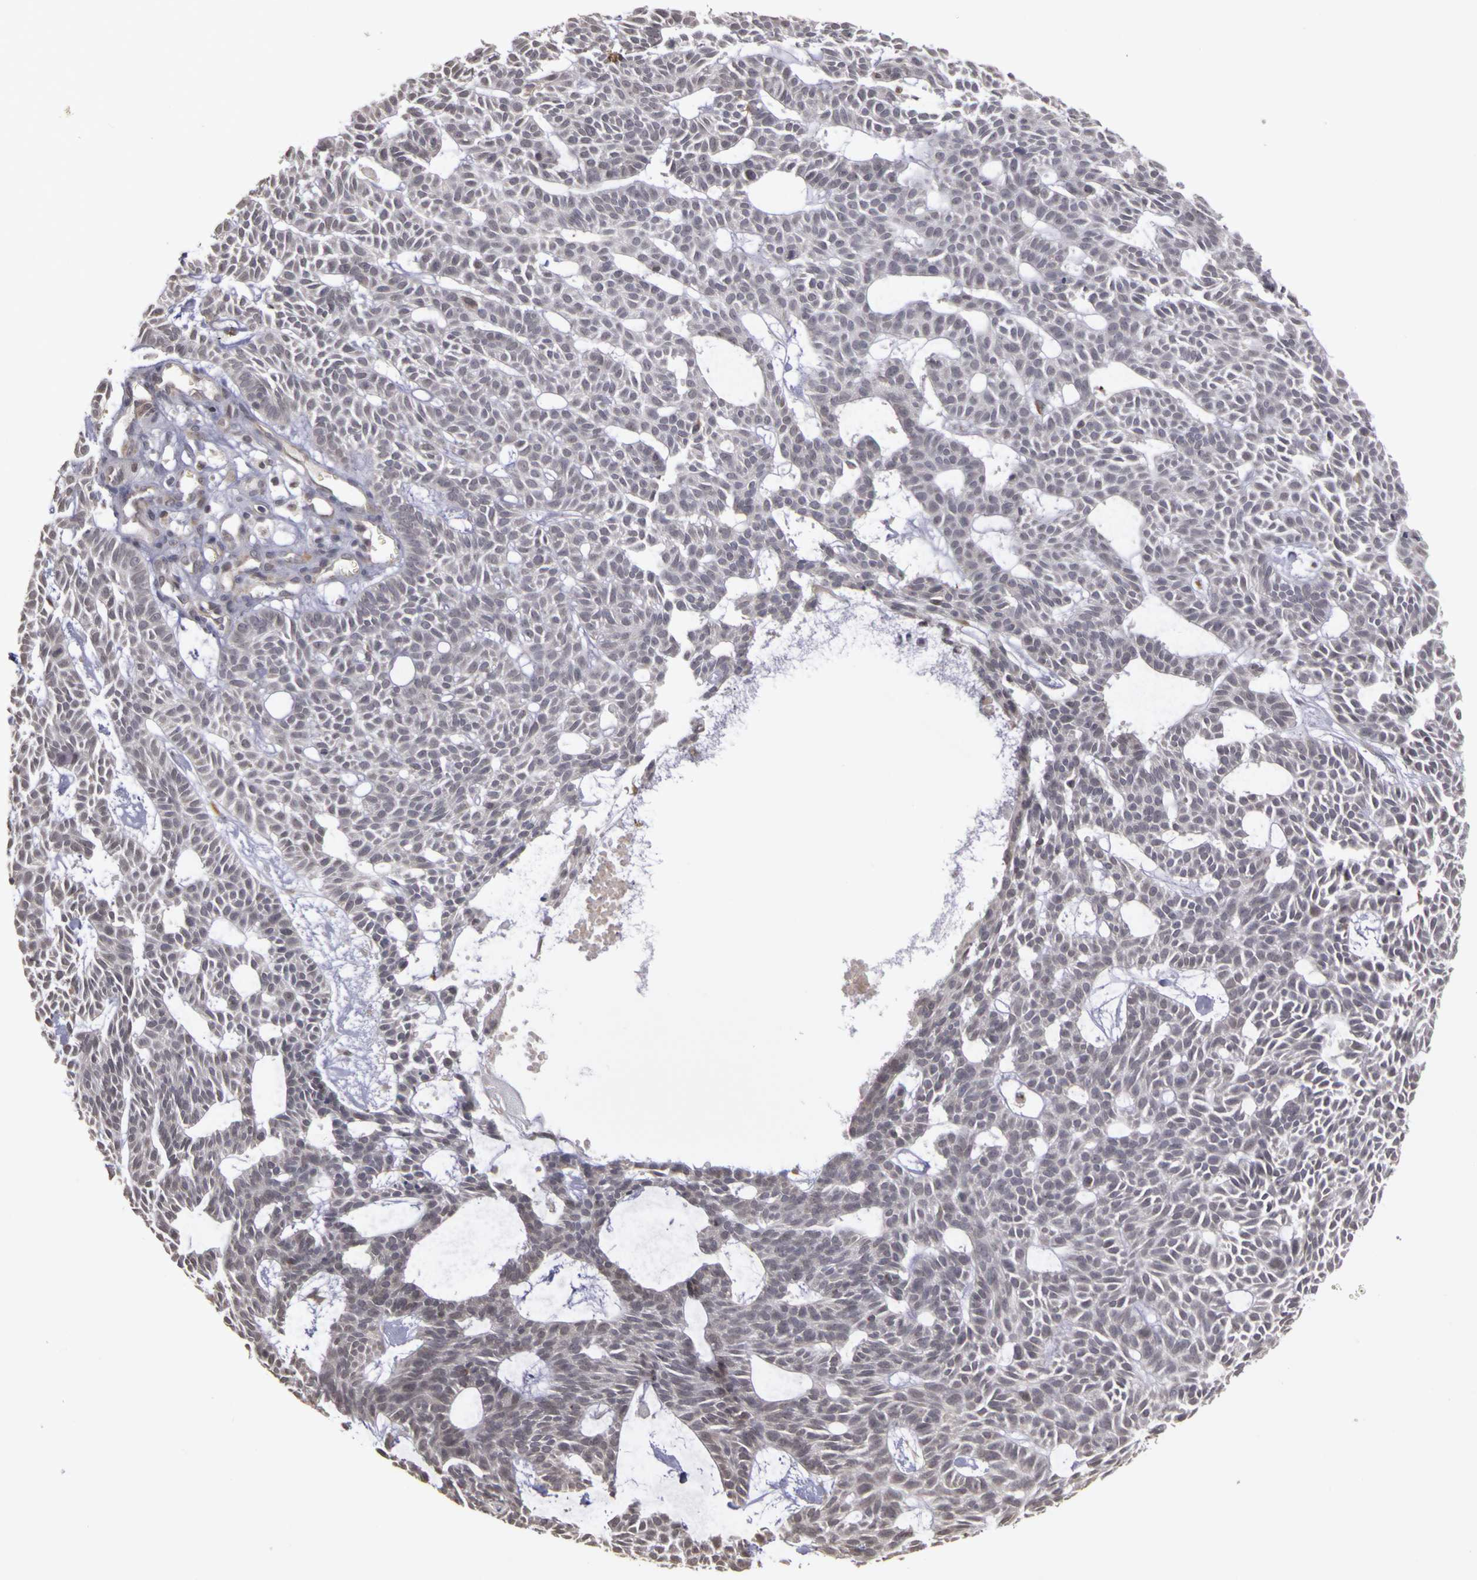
{"staining": {"intensity": "negative", "quantity": "none", "location": "none"}, "tissue": "skin cancer", "cell_type": "Tumor cells", "image_type": "cancer", "snomed": [{"axis": "morphology", "description": "Basal cell carcinoma"}, {"axis": "topography", "description": "Skin"}], "caption": "Micrograph shows no protein positivity in tumor cells of skin cancer tissue.", "gene": "FRMD7", "patient": {"sex": "male", "age": 75}}